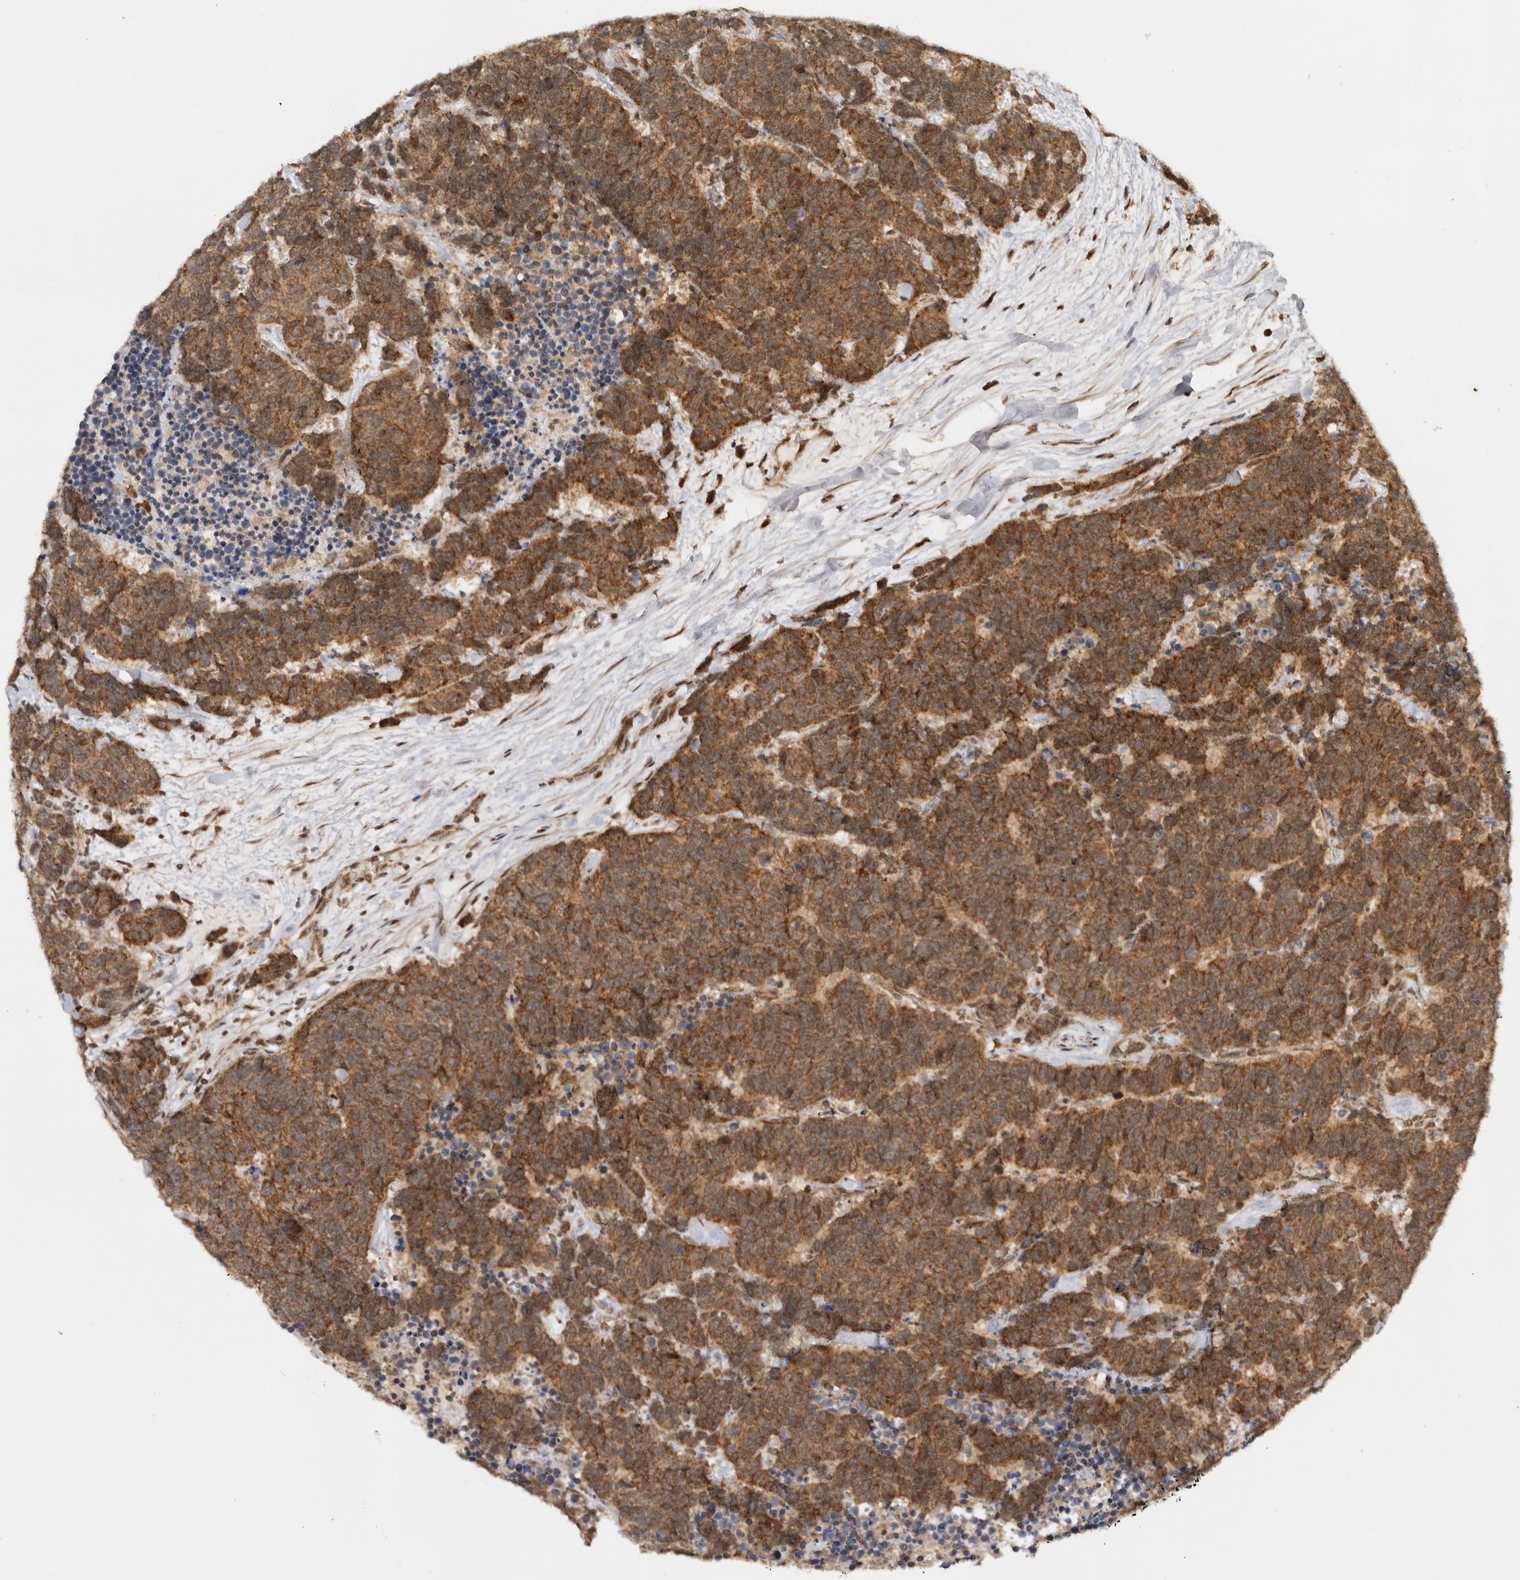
{"staining": {"intensity": "moderate", "quantity": ">75%", "location": "cytoplasmic/membranous"}, "tissue": "carcinoid", "cell_type": "Tumor cells", "image_type": "cancer", "snomed": [{"axis": "morphology", "description": "Carcinoma, NOS"}, {"axis": "morphology", "description": "Carcinoid, malignant, NOS"}, {"axis": "topography", "description": "Urinary bladder"}], "caption": "DAB (3,3'-diaminobenzidine) immunohistochemical staining of human carcinoid shows moderate cytoplasmic/membranous protein positivity in approximately >75% of tumor cells.", "gene": "TARS2", "patient": {"sex": "male", "age": 57}}